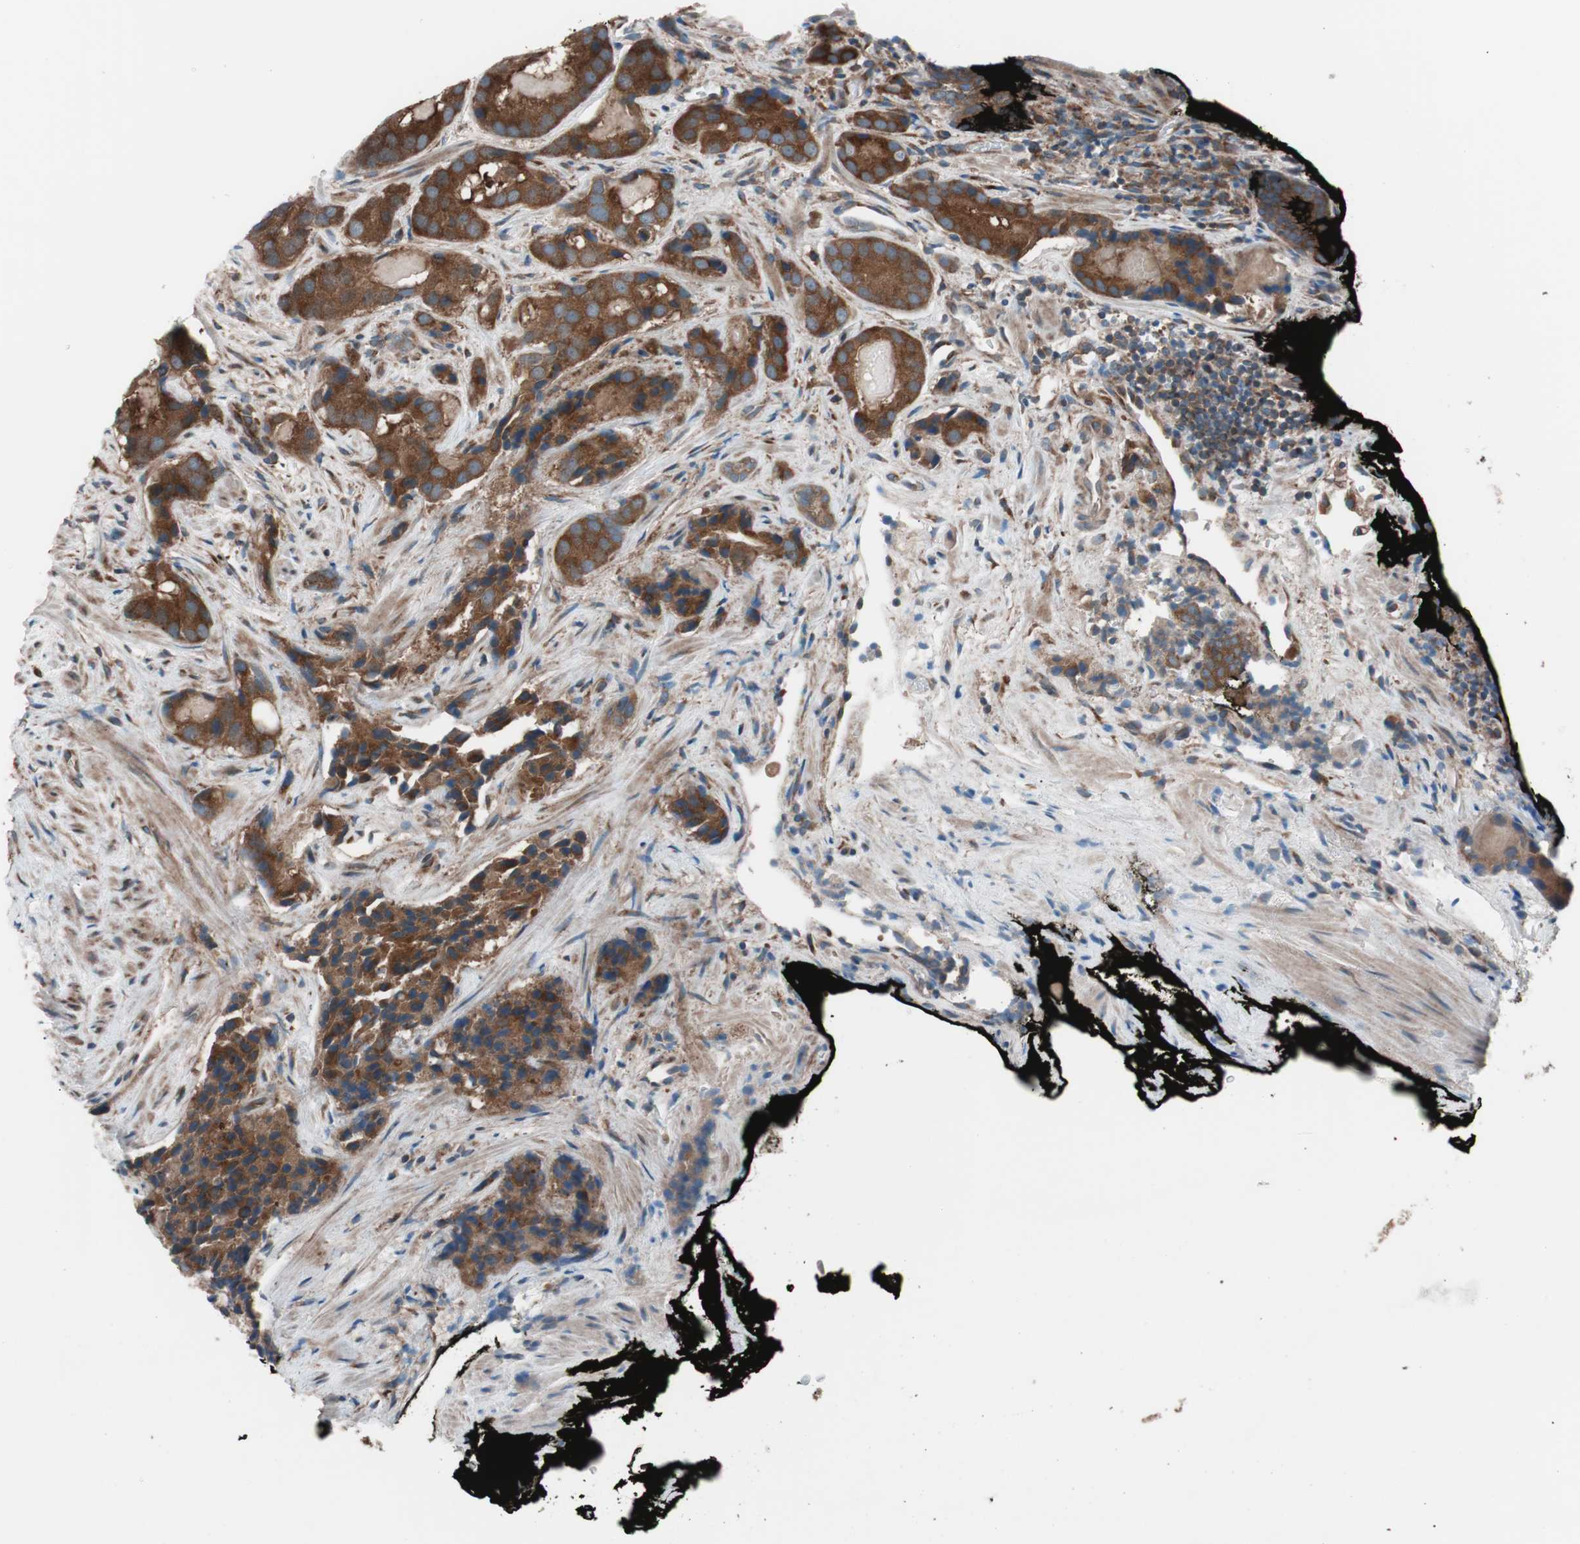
{"staining": {"intensity": "strong", "quantity": ">75%", "location": "cytoplasmic/membranous"}, "tissue": "prostate cancer", "cell_type": "Tumor cells", "image_type": "cancer", "snomed": [{"axis": "morphology", "description": "Adenocarcinoma, High grade"}, {"axis": "topography", "description": "Prostate"}], "caption": "Strong cytoplasmic/membranous protein staining is identified in approximately >75% of tumor cells in high-grade adenocarcinoma (prostate). (Stains: DAB in brown, nuclei in blue, Microscopy: brightfield microscopy at high magnification).", "gene": "SEC31A", "patient": {"sex": "male", "age": 58}}